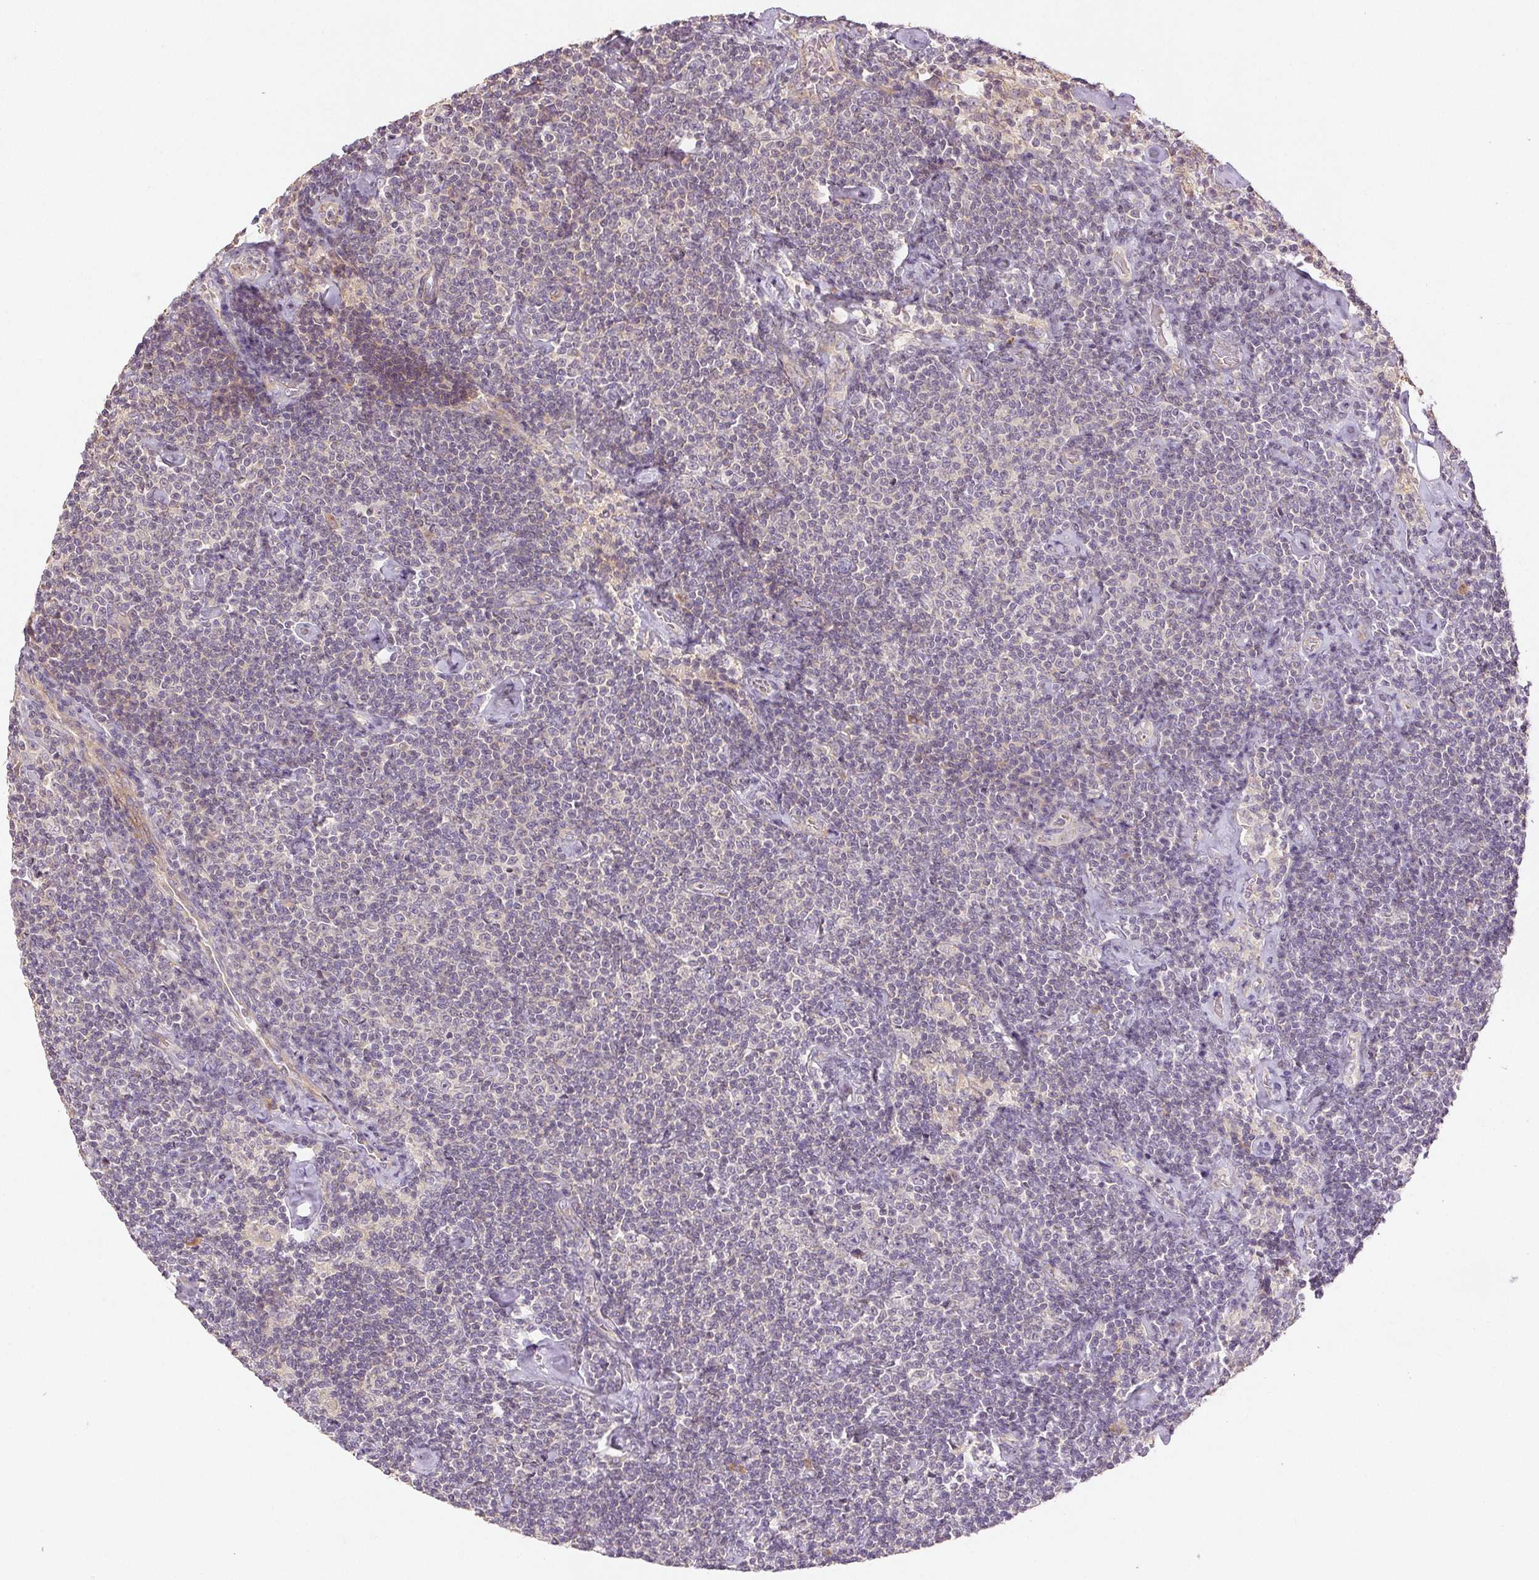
{"staining": {"intensity": "negative", "quantity": "none", "location": "none"}, "tissue": "lymphoma", "cell_type": "Tumor cells", "image_type": "cancer", "snomed": [{"axis": "morphology", "description": "Malignant lymphoma, non-Hodgkin's type, Low grade"}, {"axis": "topography", "description": "Lymph node"}], "caption": "The image displays no significant staining in tumor cells of lymphoma.", "gene": "YIF1B", "patient": {"sex": "male", "age": 81}}